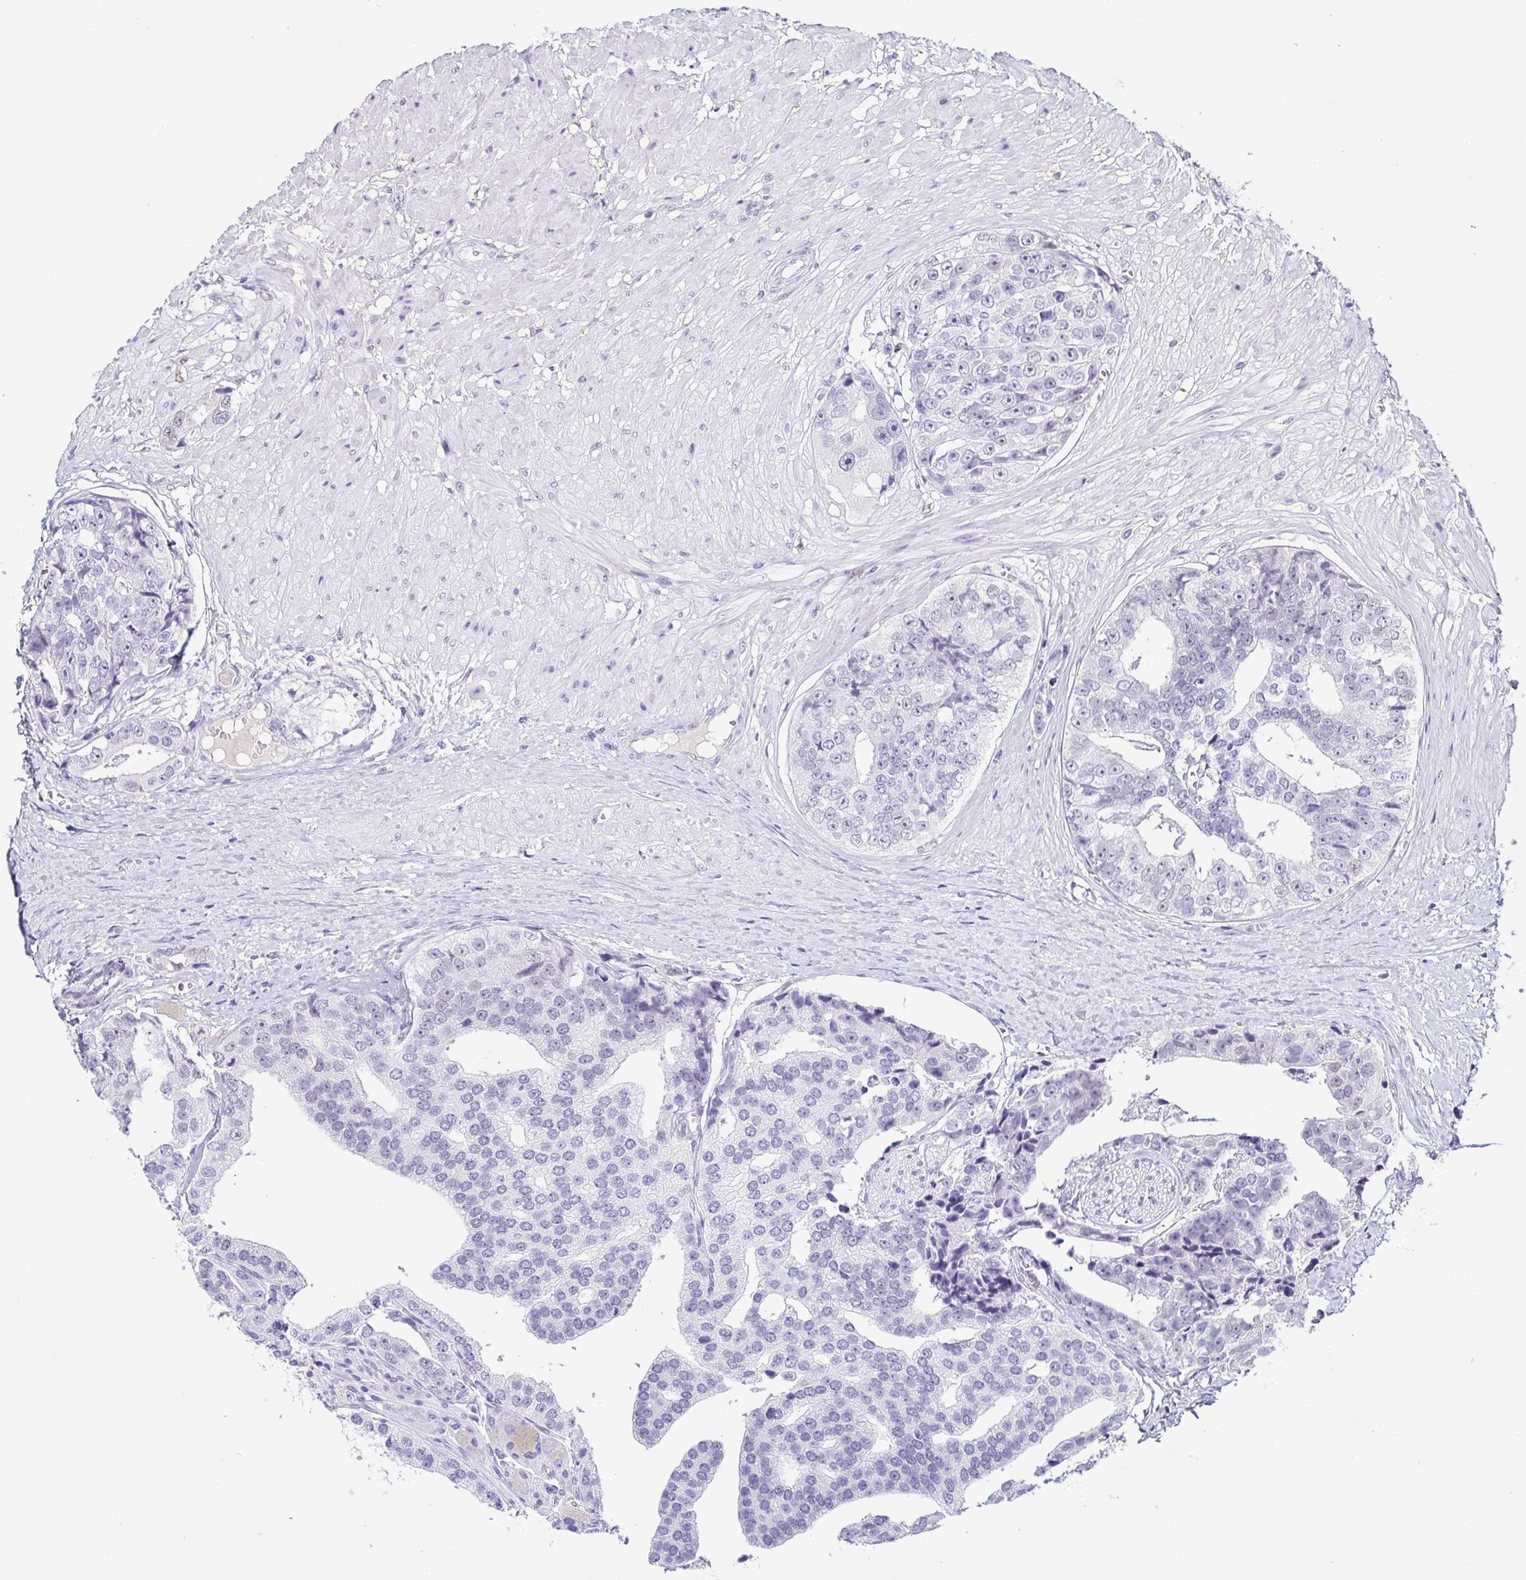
{"staining": {"intensity": "negative", "quantity": "none", "location": "none"}, "tissue": "prostate cancer", "cell_type": "Tumor cells", "image_type": "cancer", "snomed": [{"axis": "morphology", "description": "Adenocarcinoma, High grade"}, {"axis": "topography", "description": "Prostate"}], "caption": "This is an immunohistochemistry photomicrograph of human prostate cancer. There is no positivity in tumor cells.", "gene": "TCF3", "patient": {"sex": "male", "age": 71}}